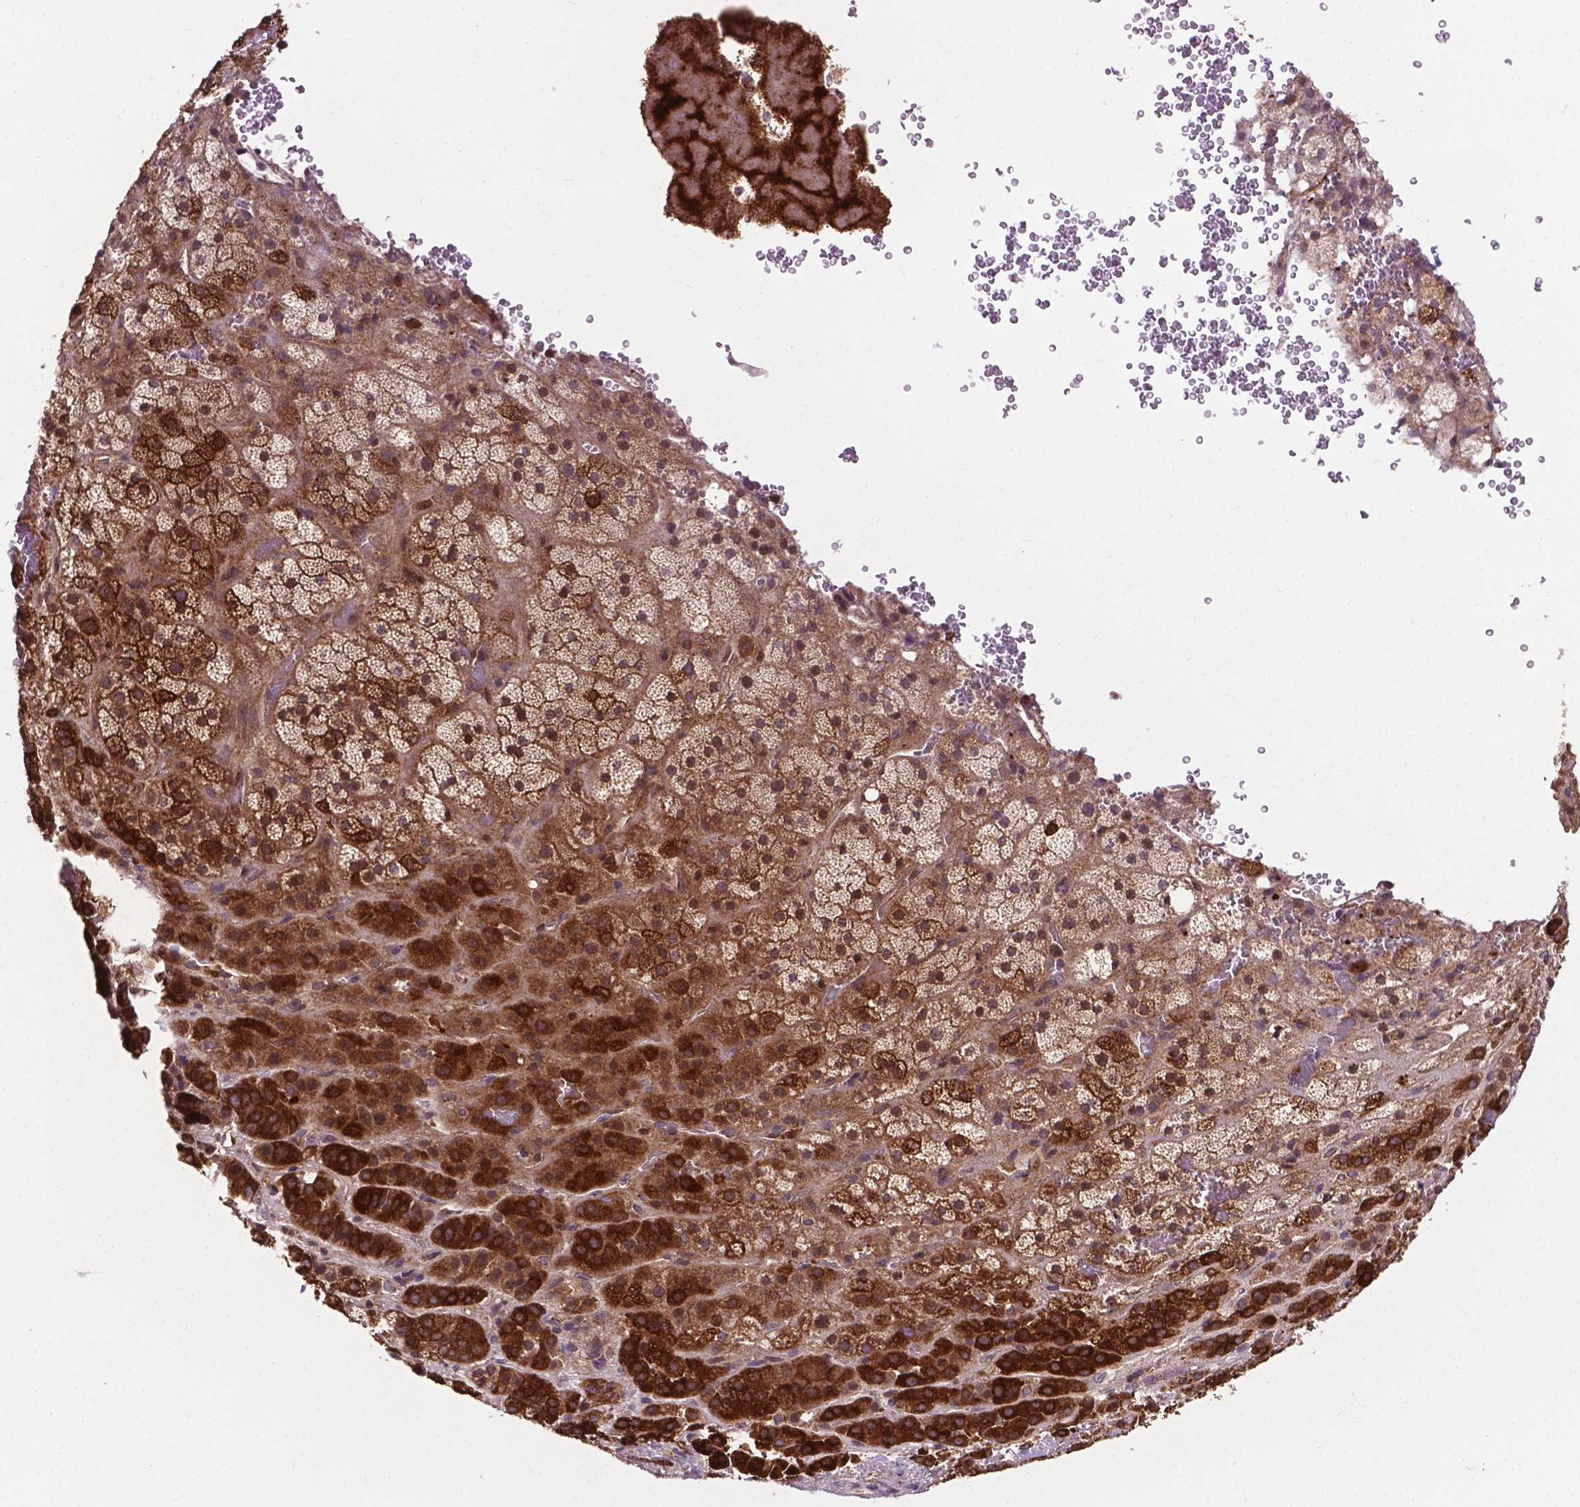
{"staining": {"intensity": "strong", "quantity": ">75%", "location": "cytoplasmic/membranous"}, "tissue": "adrenal gland", "cell_type": "Glandular cells", "image_type": "normal", "snomed": [{"axis": "morphology", "description": "Normal tissue, NOS"}, {"axis": "topography", "description": "Adrenal gland"}], "caption": "High-magnification brightfield microscopy of unremarkable adrenal gland stained with DAB (3,3'-diaminobenzidine) (brown) and counterstained with hematoxylin (blue). glandular cells exhibit strong cytoplasmic/membranous staining is present in approximately>75% of cells. (Brightfield microscopy of DAB IHC at high magnification).", "gene": "SMAD3", "patient": {"sex": "male", "age": 57}}